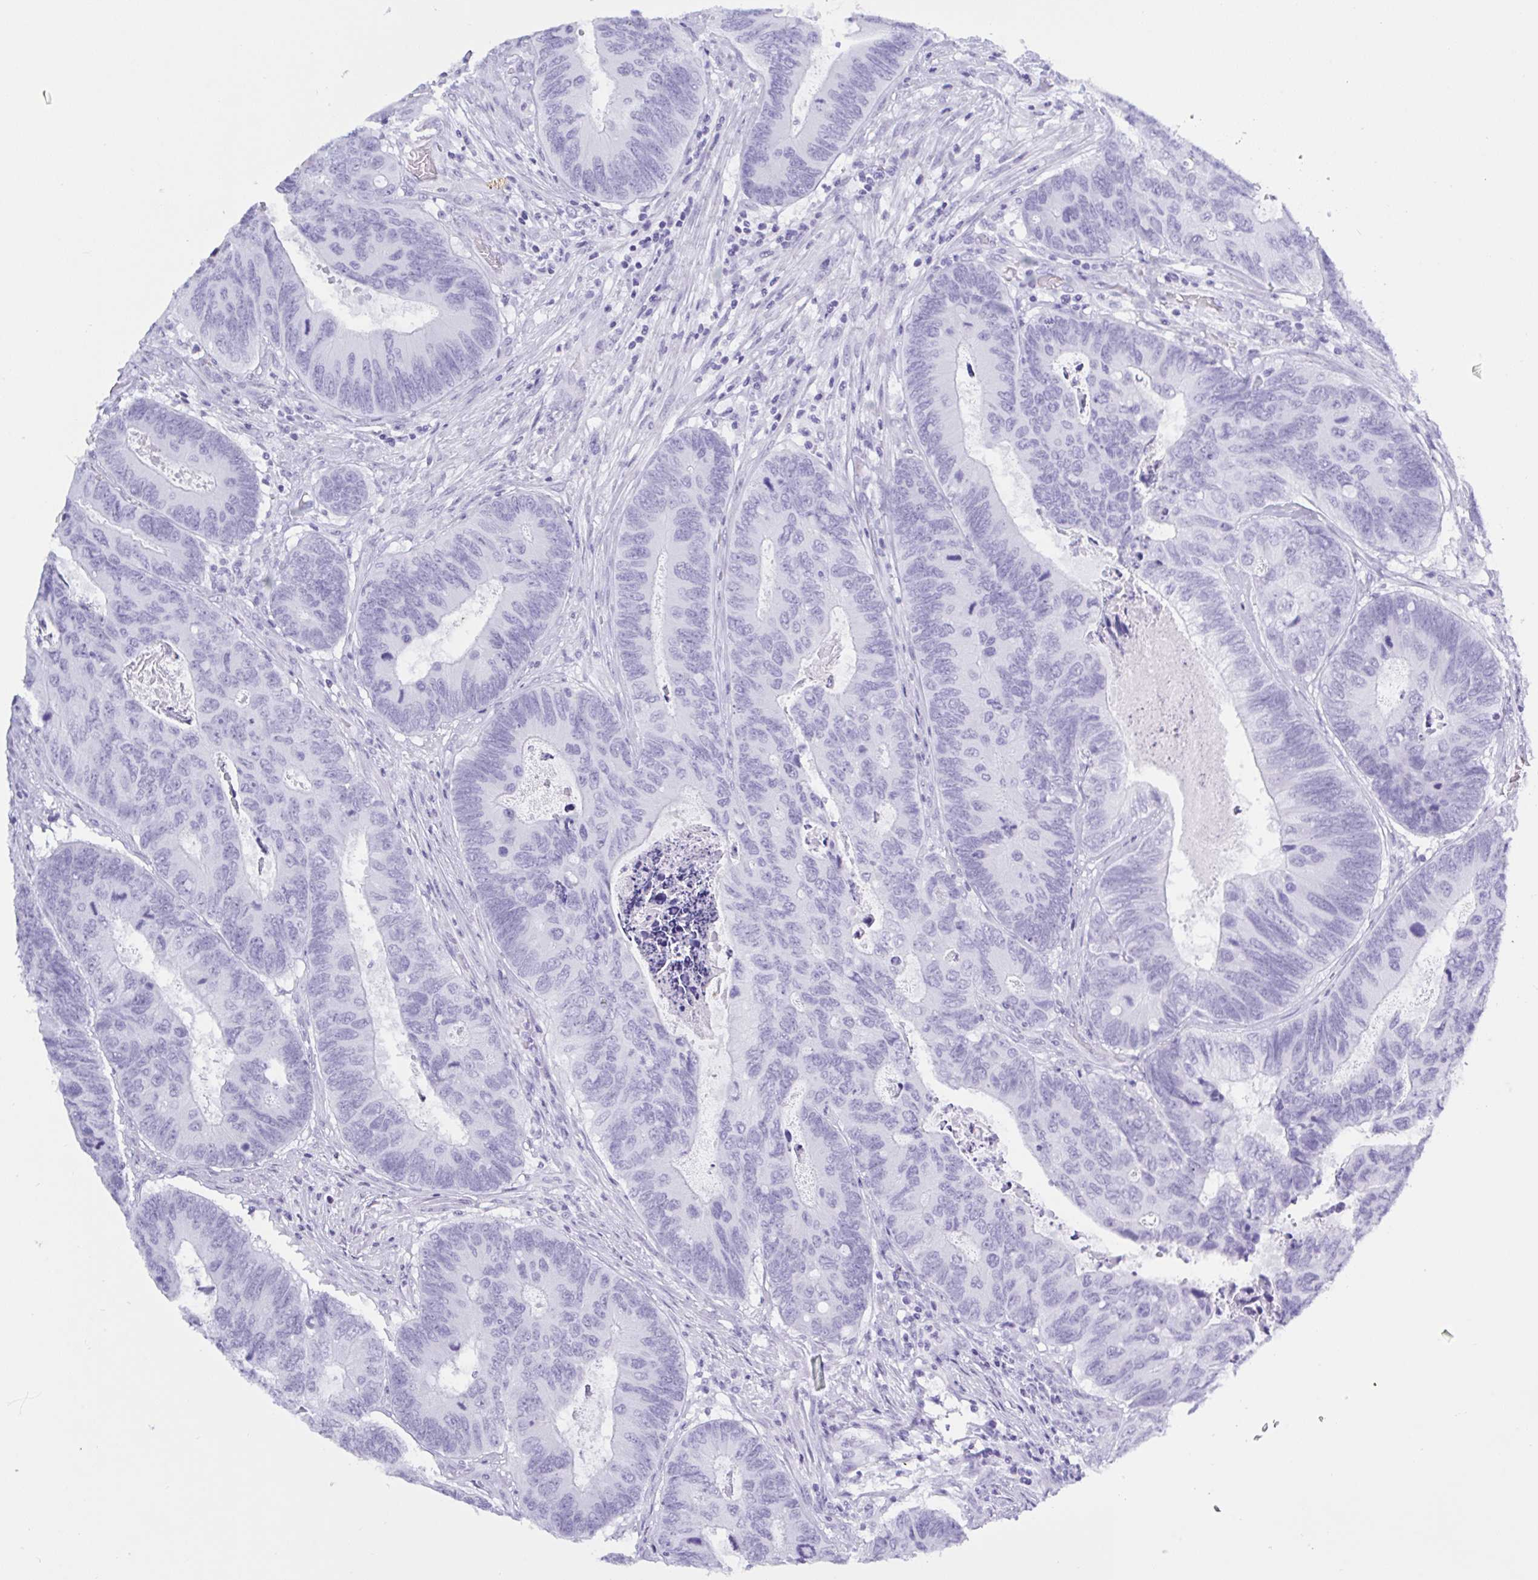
{"staining": {"intensity": "negative", "quantity": "none", "location": "none"}, "tissue": "colorectal cancer", "cell_type": "Tumor cells", "image_type": "cancer", "snomed": [{"axis": "morphology", "description": "Adenocarcinoma, NOS"}, {"axis": "topography", "description": "Colon"}], "caption": "An image of colorectal cancer (adenocarcinoma) stained for a protein demonstrates no brown staining in tumor cells.", "gene": "MRGPRG", "patient": {"sex": "female", "age": 67}}